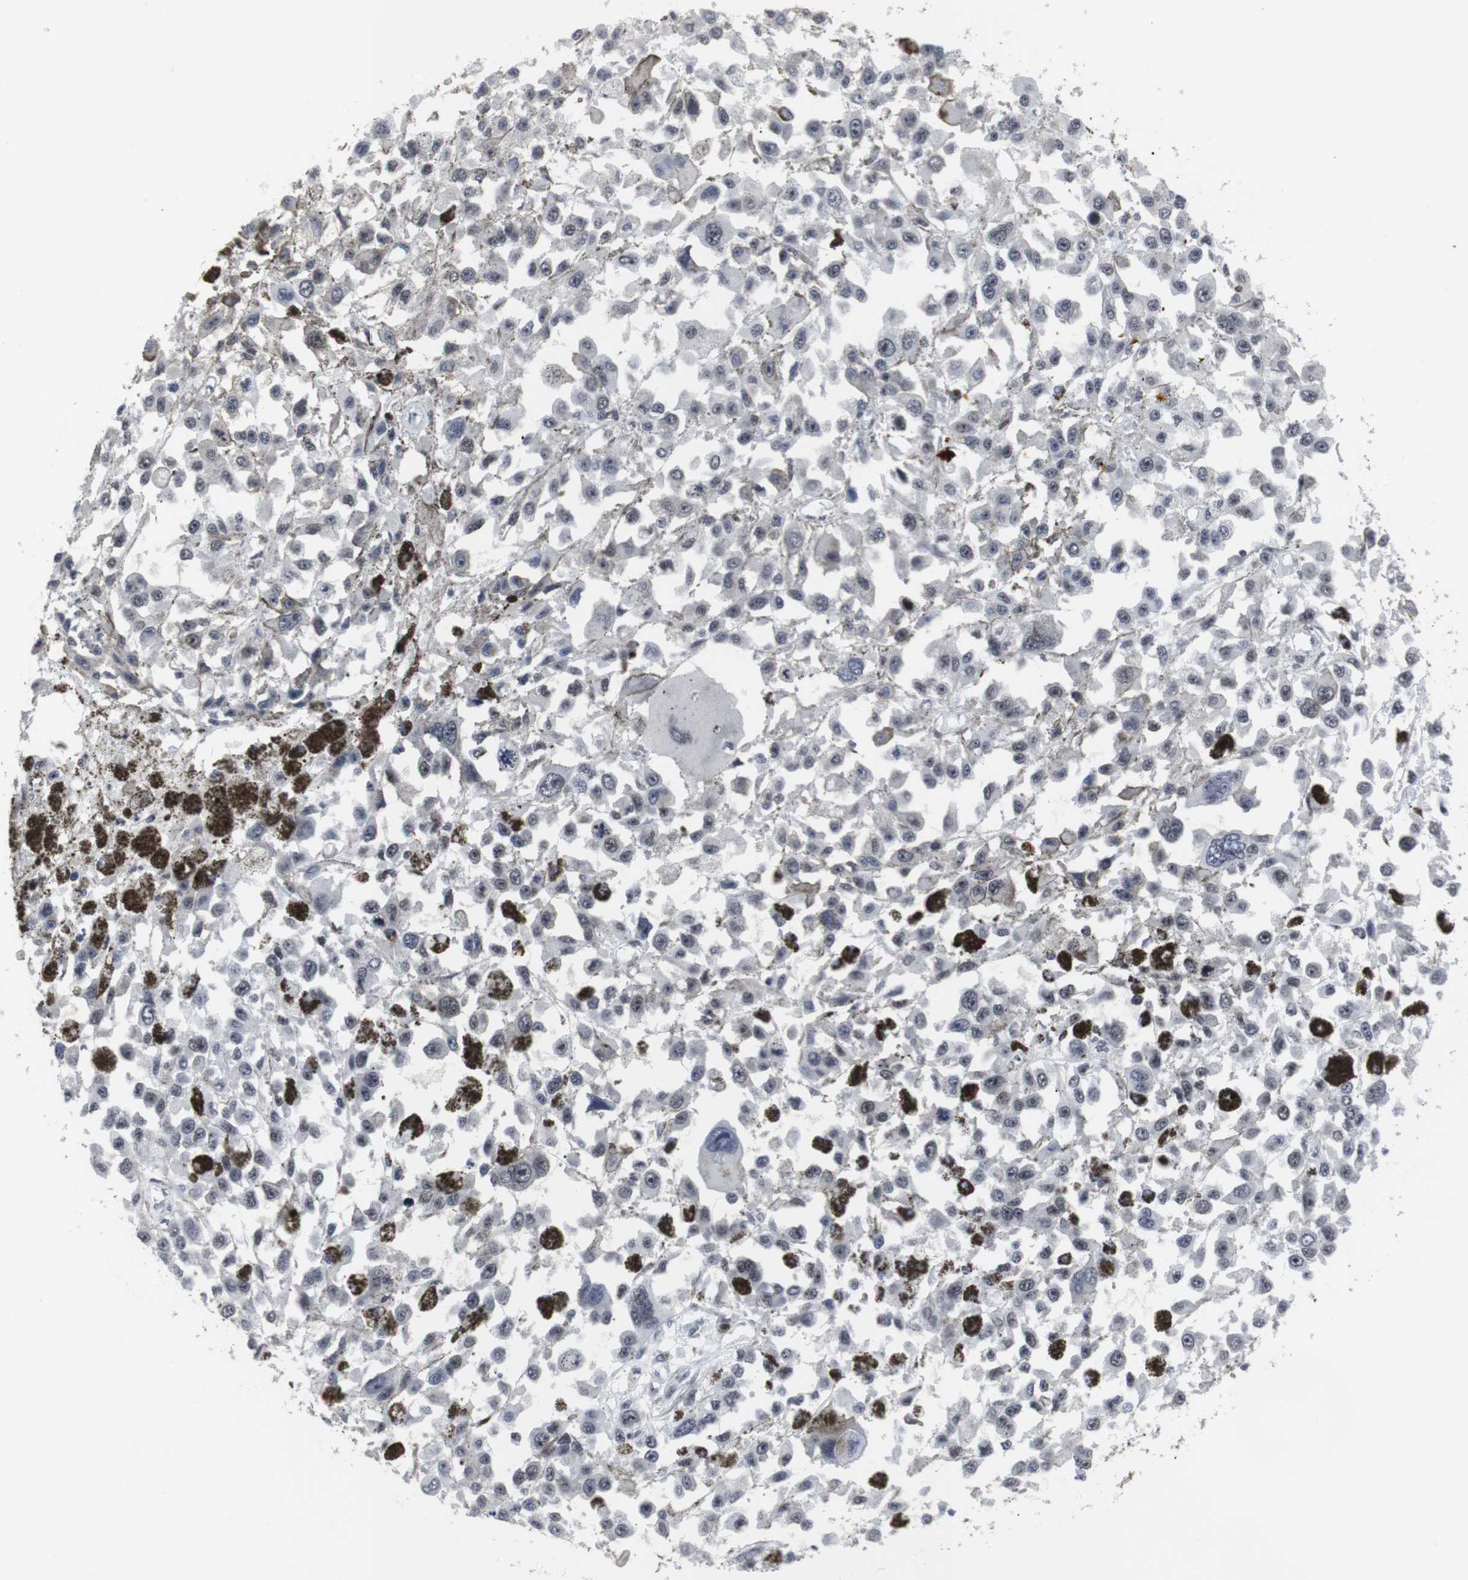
{"staining": {"intensity": "weak", "quantity": "<25%", "location": "nuclear"}, "tissue": "melanoma", "cell_type": "Tumor cells", "image_type": "cancer", "snomed": [{"axis": "morphology", "description": "Malignant melanoma, Metastatic site"}, {"axis": "topography", "description": "Lymph node"}], "caption": "Tumor cells are negative for protein expression in human melanoma. (Brightfield microscopy of DAB (3,3'-diaminobenzidine) immunohistochemistry at high magnification).", "gene": "MLH1", "patient": {"sex": "male", "age": 59}}